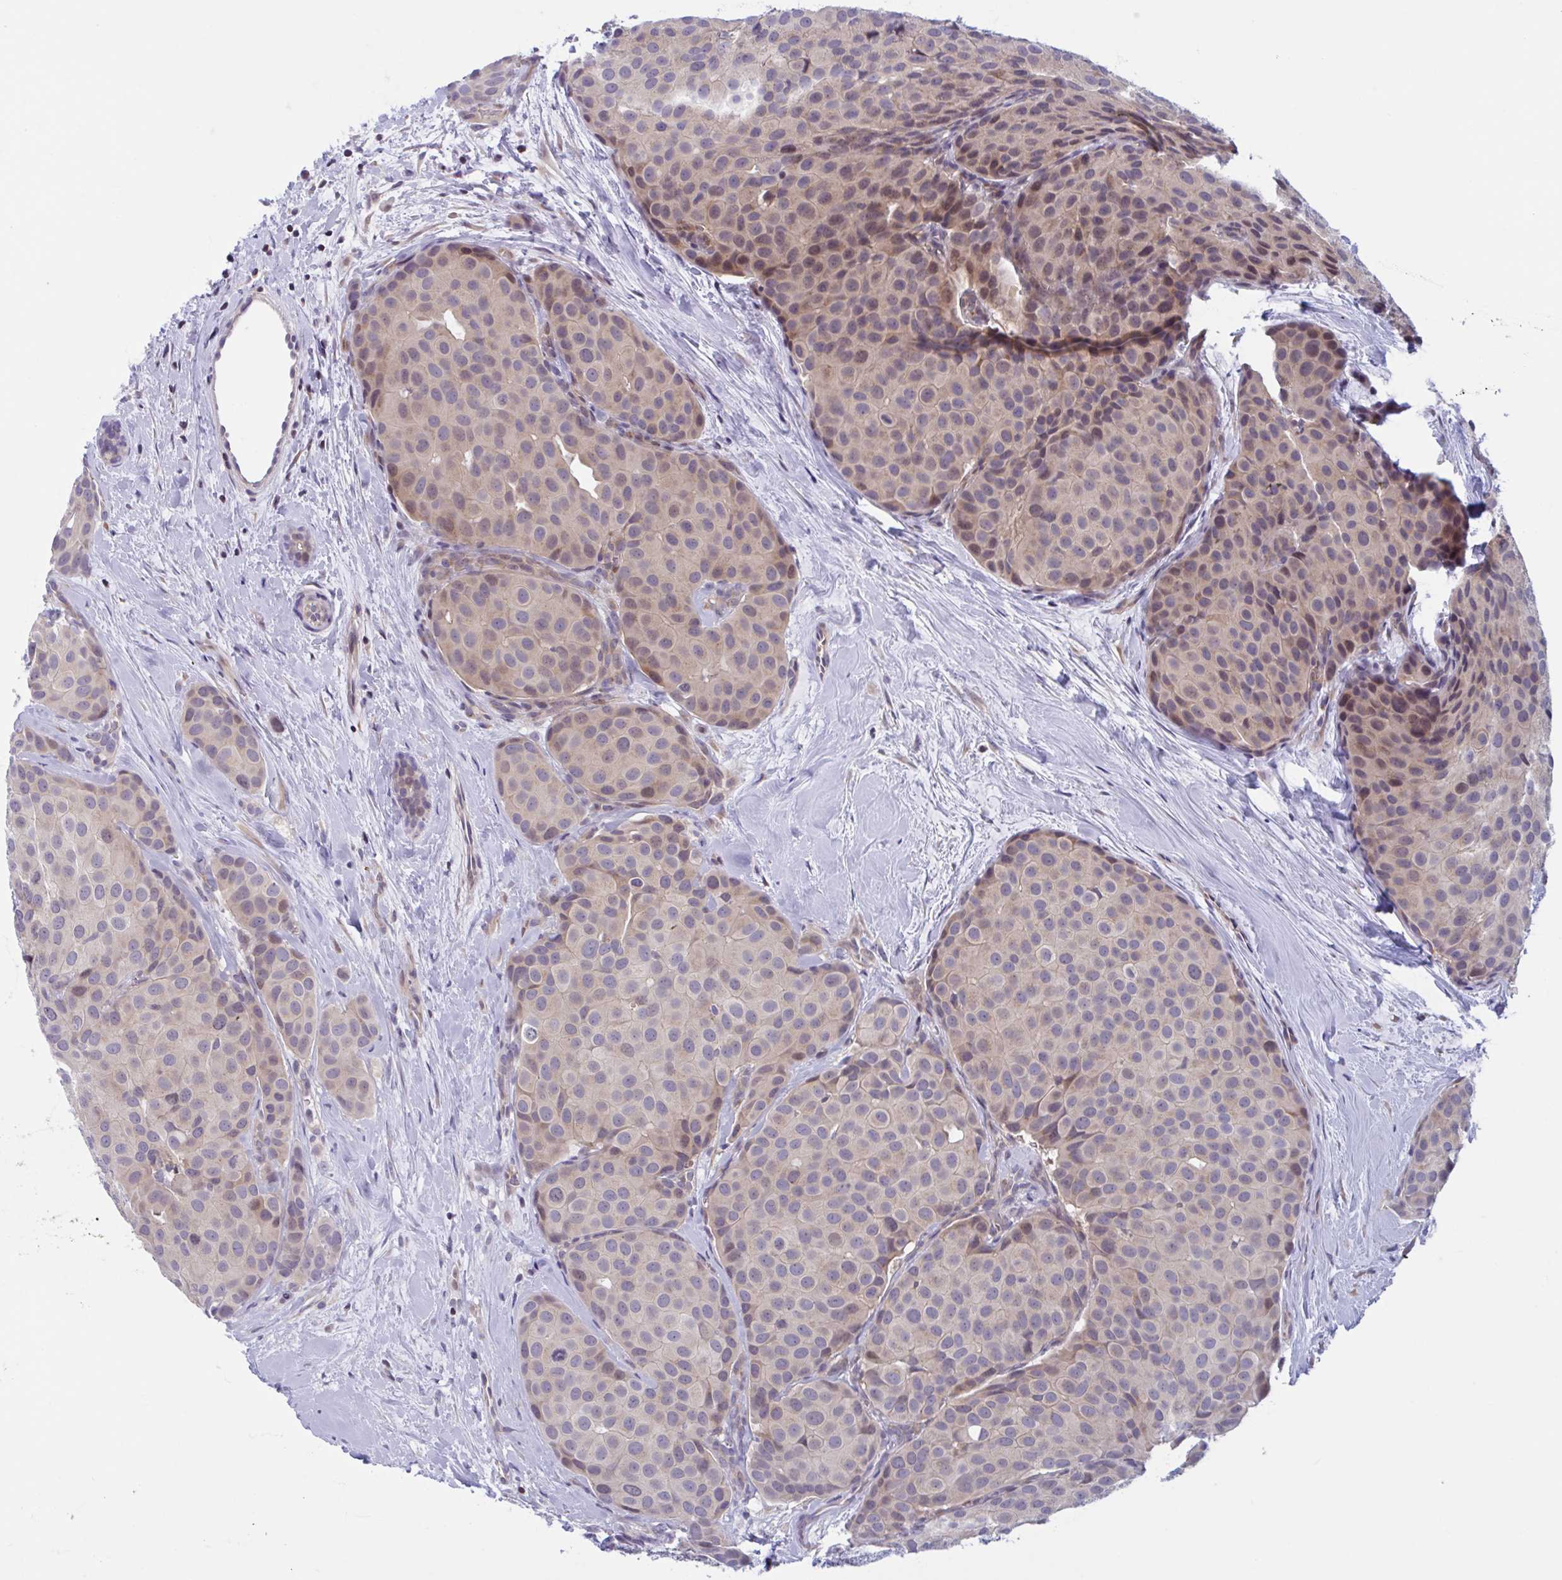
{"staining": {"intensity": "weak", "quantity": "<25%", "location": "cytoplasmic/membranous,nuclear"}, "tissue": "breast cancer", "cell_type": "Tumor cells", "image_type": "cancer", "snomed": [{"axis": "morphology", "description": "Duct carcinoma"}, {"axis": "topography", "description": "Breast"}], "caption": "This is an immunohistochemistry (IHC) image of human breast cancer. There is no expression in tumor cells.", "gene": "SNX11", "patient": {"sex": "female", "age": 70}}